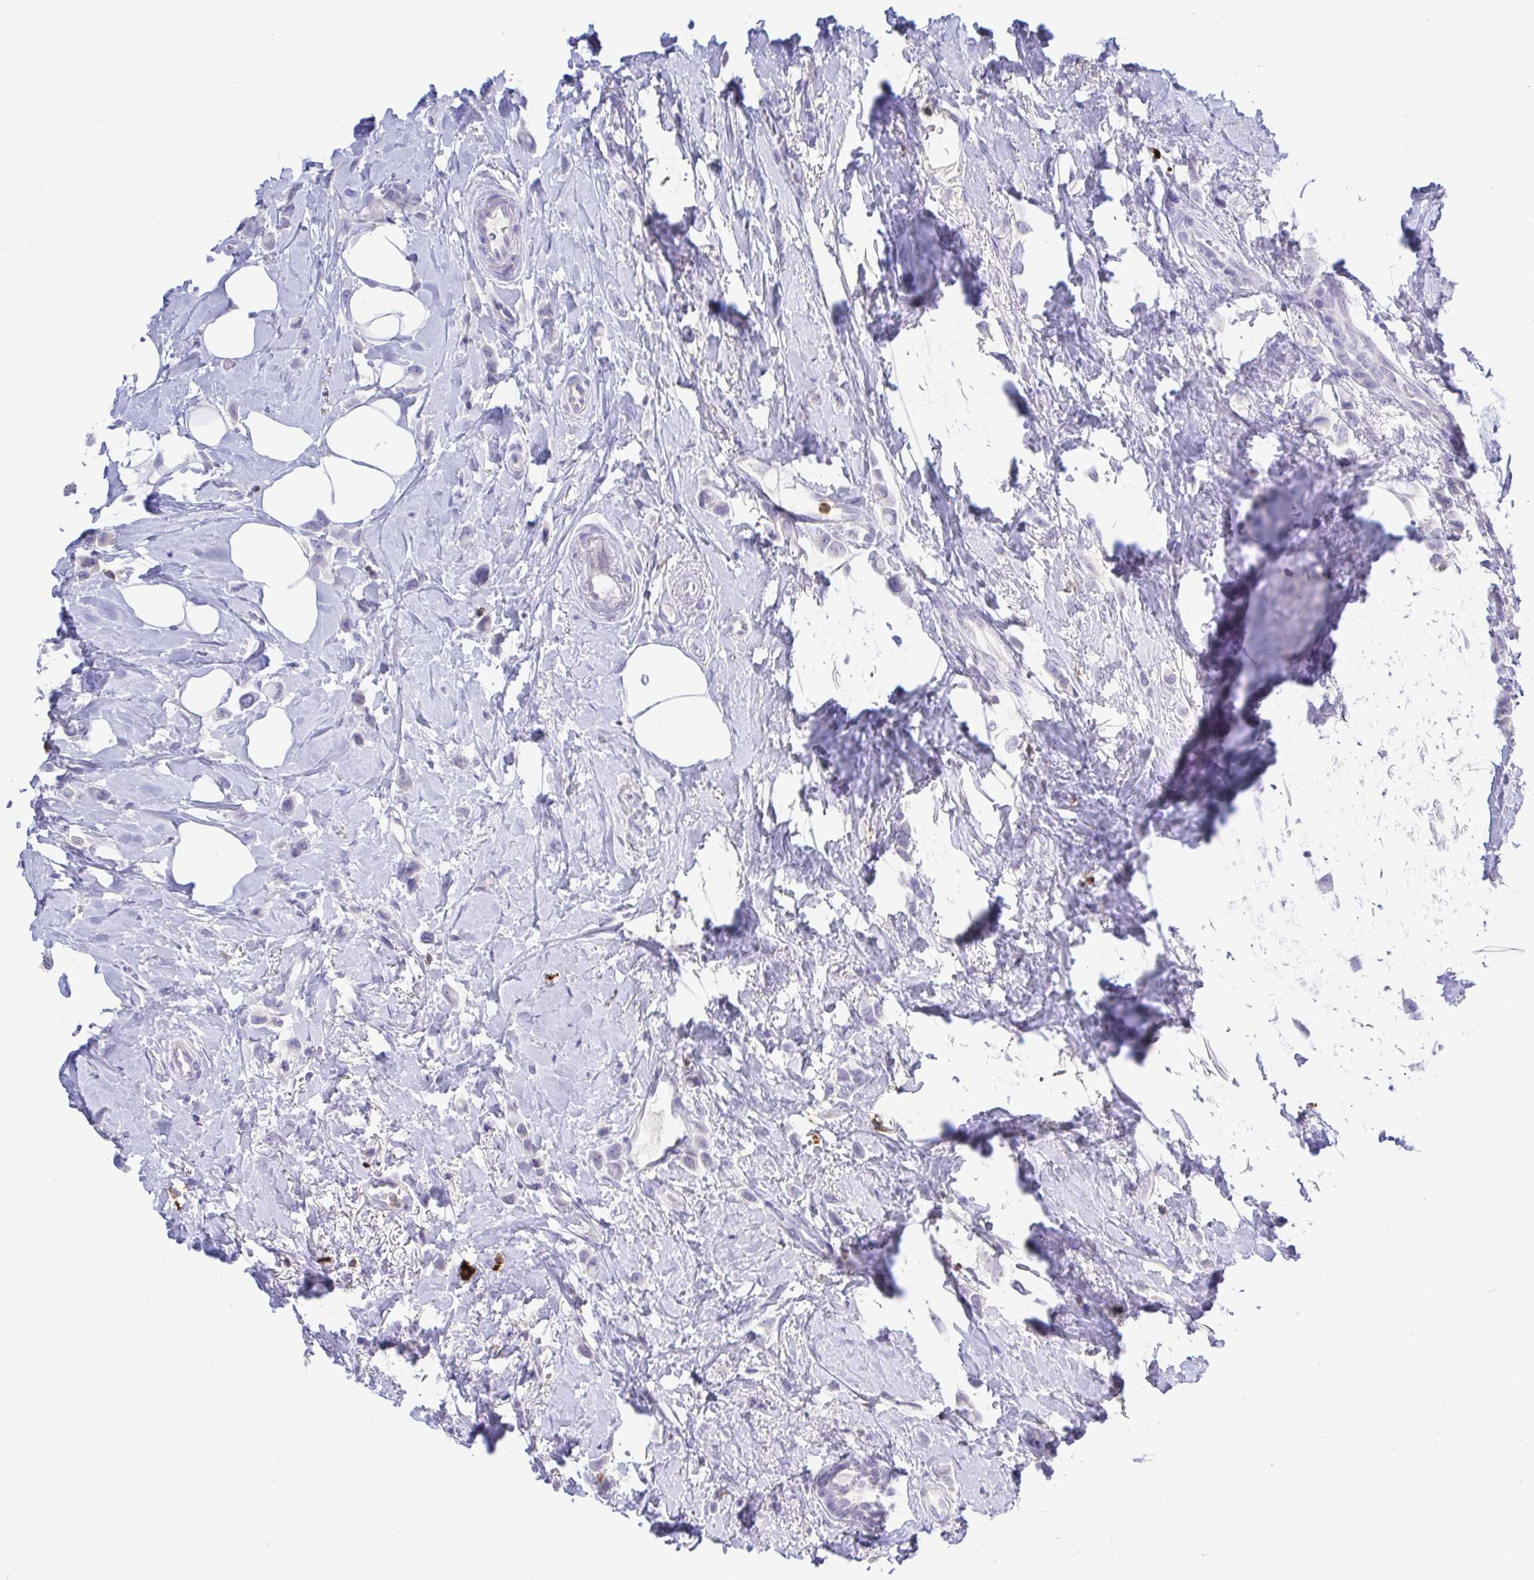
{"staining": {"intensity": "negative", "quantity": "none", "location": "none"}, "tissue": "breast cancer", "cell_type": "Tumor cells", "image_type": "cancer", "snomed": [{"axis": "morphology", "description": "Lobular carcinoma"}, {"axis": "topography", "description": "Breast"}], "caption": "DAB (3,3'-diaminobenzidine) immunohistochemical staining of human lobular carcinoma (breast) reveals no significant positivity in tumor cells.", "gene": "PGLYRP1", "patient": {"sex": "female", "age": 66}}